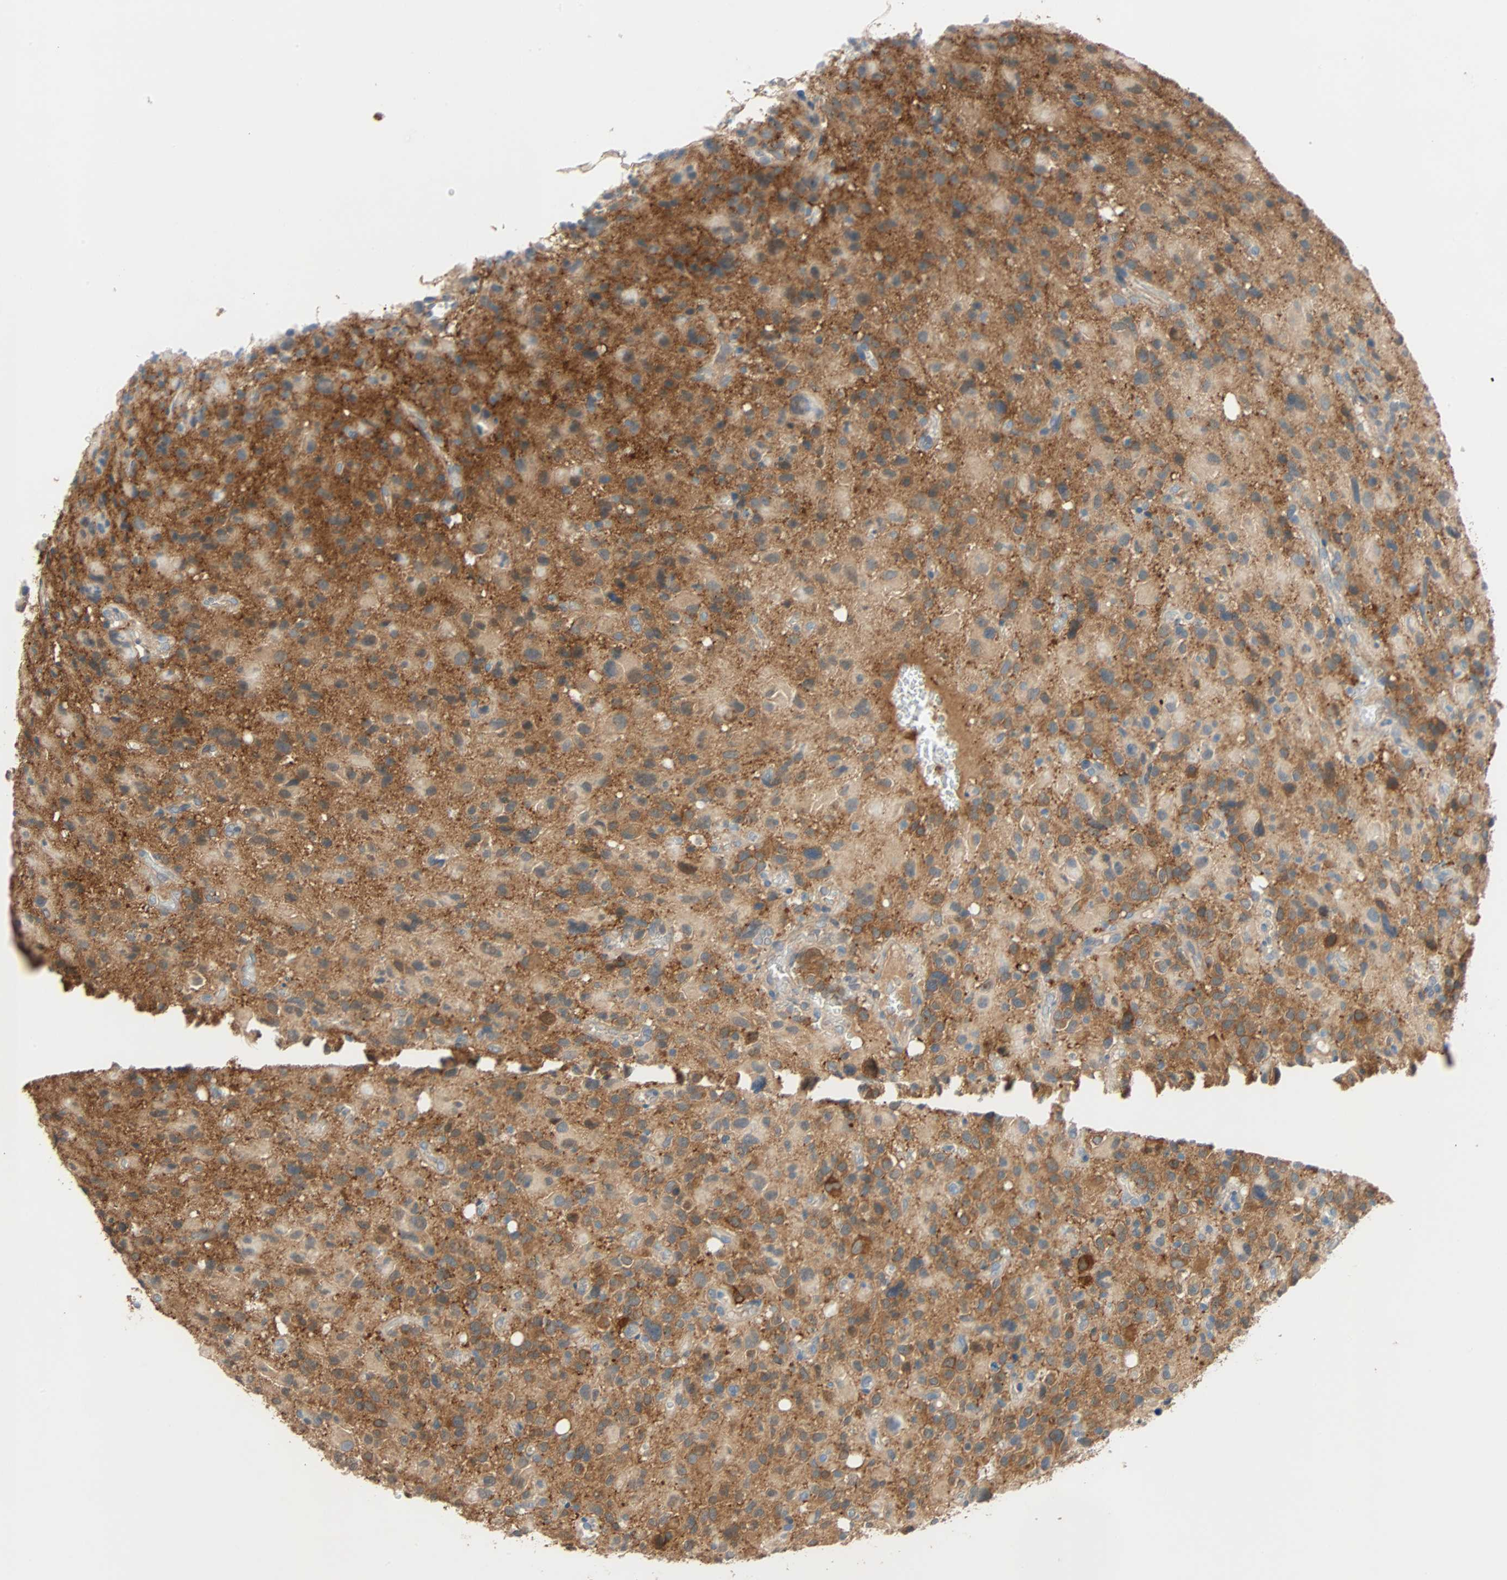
{"staining": {"intensity": "moderate", "quantity": "25%-75%", "location": "cytoplasmic/membranous"}, "tissue": "glioma", "cell_type": "Tumor cells", "image_type": "cancer", "snomed": [{"axis": "morphology", "description": "Glioma, malignant, High grade"}, {"axis": "topography", "description": "Brain"}], "caption": "Tumor cells show medium levels of moderate cytoplasmic/membranous positivity in about 25%-75% of cells in human high-grade glioma (malignant).", "gene": "TNFRSF12A", "patient": {"sex": "male", "age": 48}}